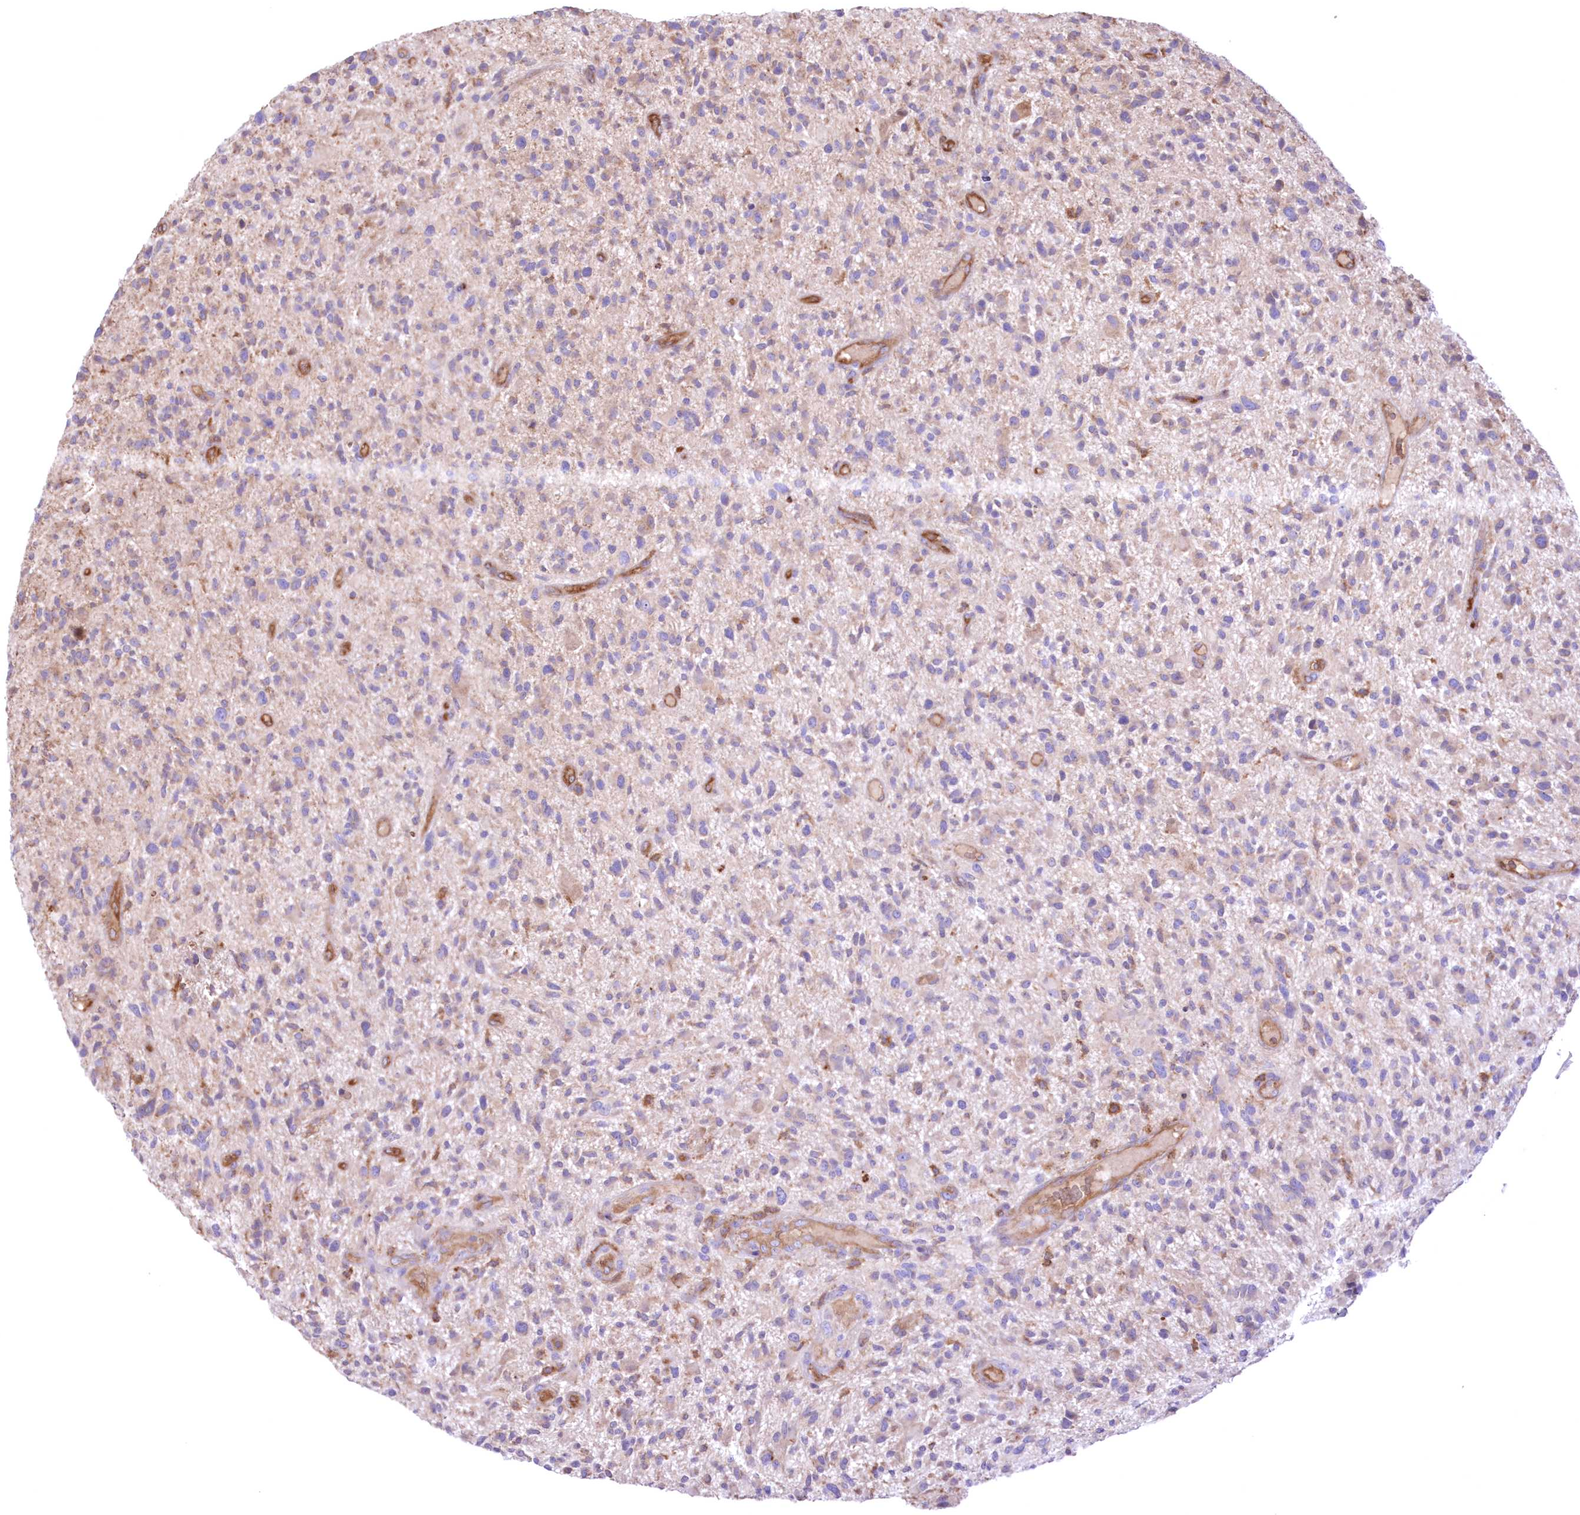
{"staining": {"intensity": "negative", "quantity": "none", "location": "none"}, "tissue": "glioma", "cell_type": "Tumor cells", "image_type": "cancer", "snomed": [{"axis": "morphology", "description": "Glioma, malignant, High grade"}, {"axis": "topography", "description": "Brain"}], "caption": "The histopathology image displays no significant expression in tumor cells of malignant glioma (high-grade).", "gene": "FCHO2", "patient": {"sex": "male", "age": 47}}